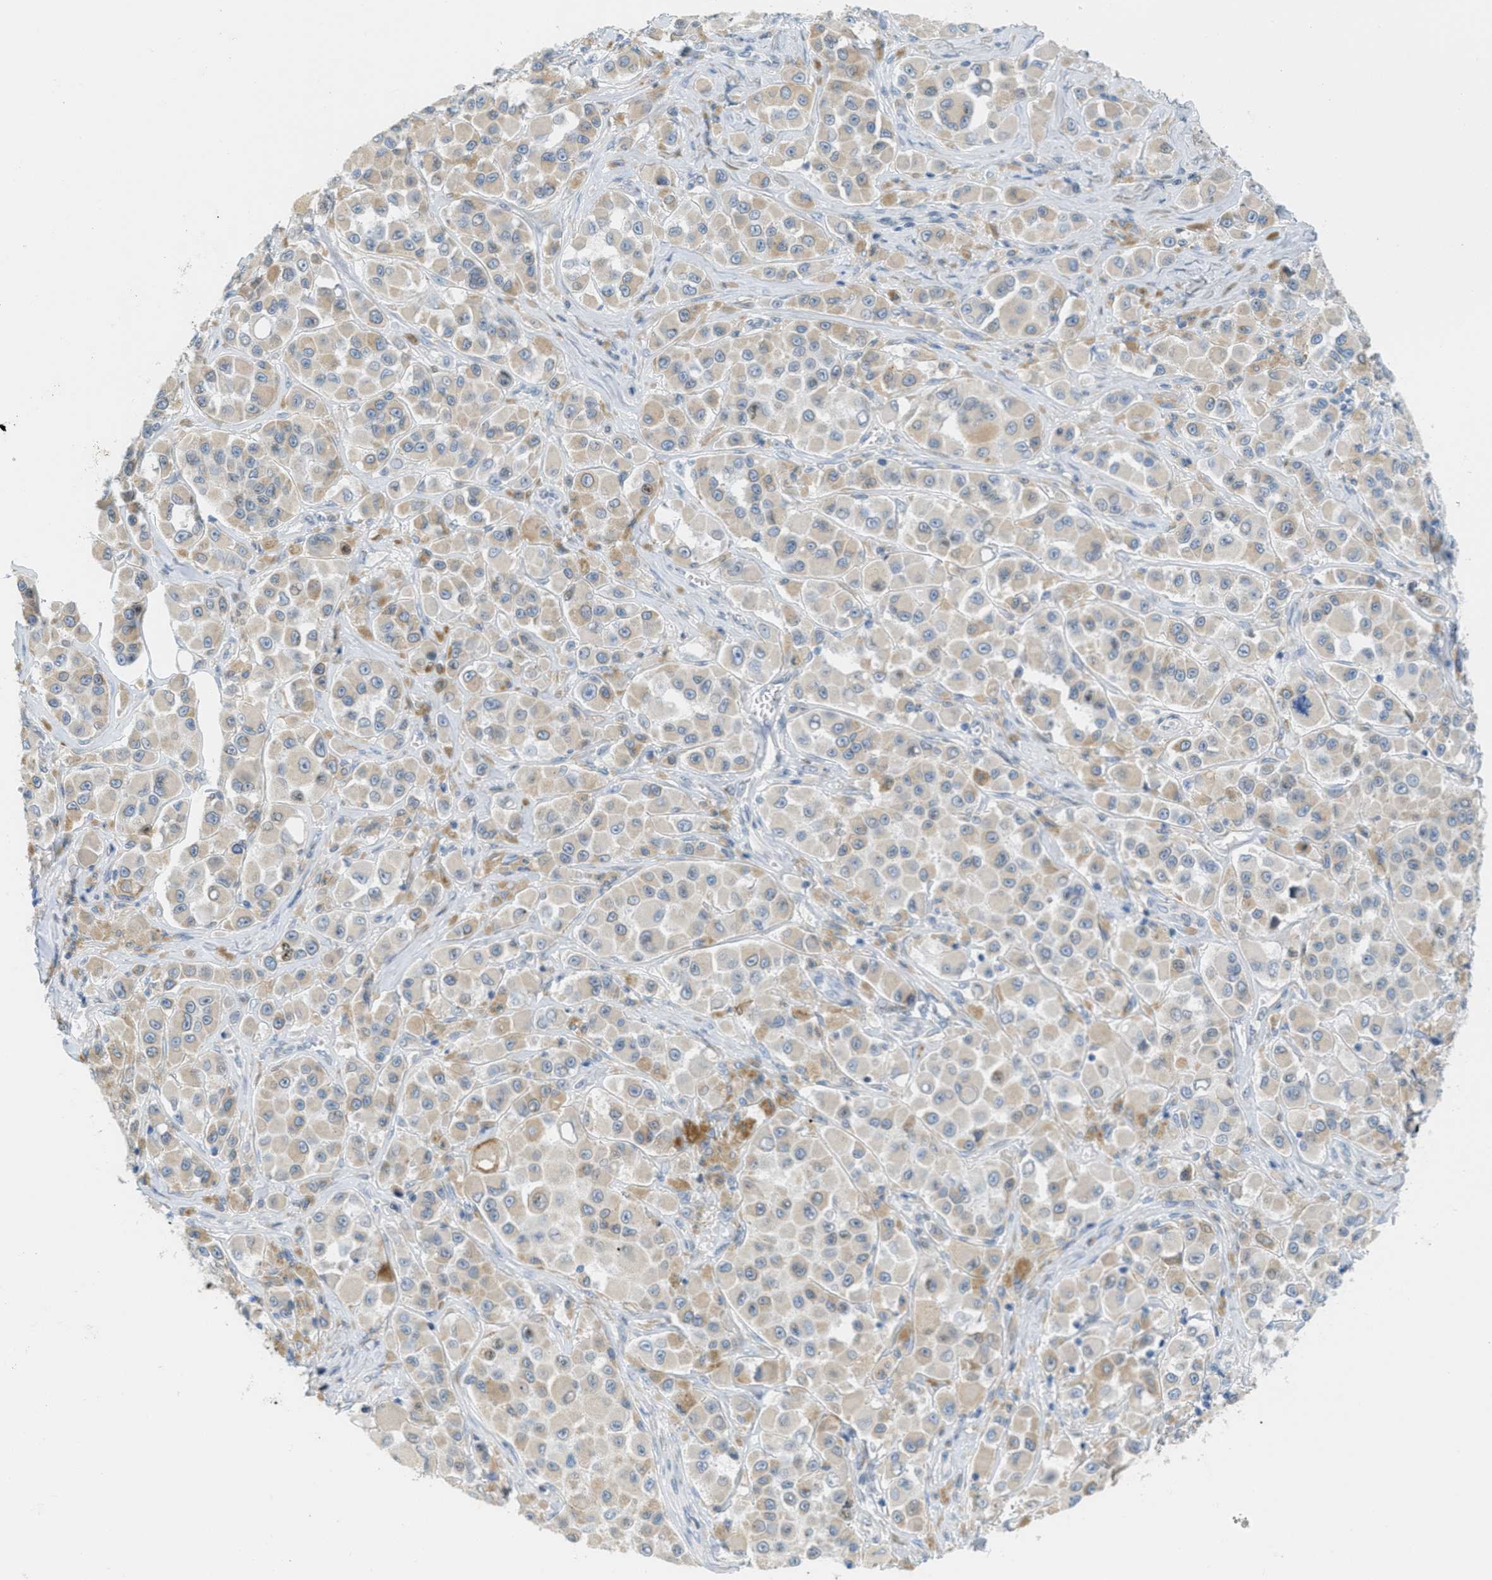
{"staining": {"intensity": "weak", "quantity": ">75%", "location": "cytoplasmic/membranous"}, "tissue": "melanoma", "cell_type": "Tumor cells", "image_type": "cancer", "snomed": [{"axis": "morphology", "description": "Malignant melanoma, NOS"}, {"axis": "topography", "description": "Skin"}], "caption": "Tumor cells demonstrate low levels of weak cytoplasmic/membranous staining in approximately >75% of cells in melanoma.", "gene": "TEX264", "patient": {"sex": "male", "age": 84}}